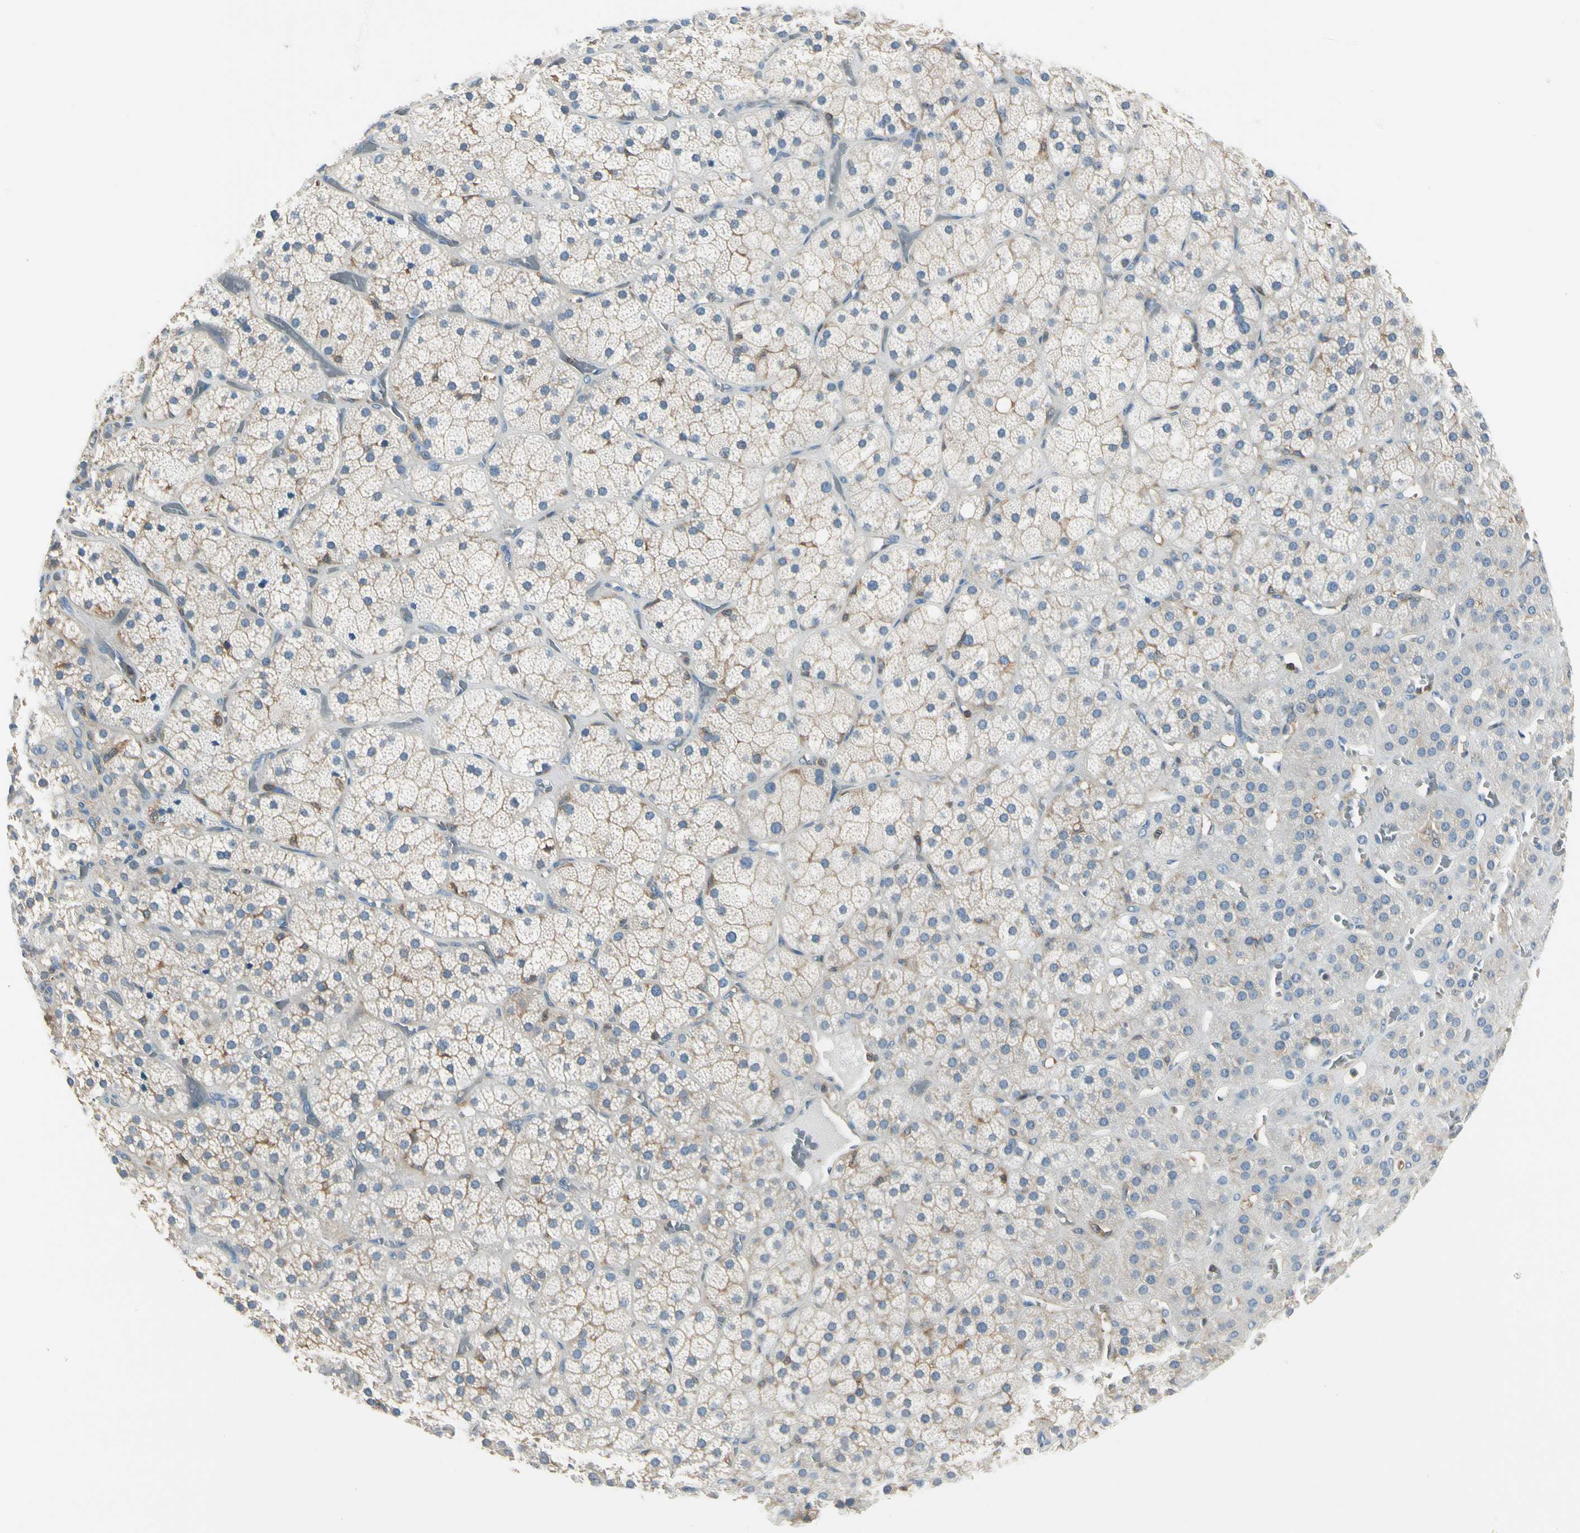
{"staining": {"intensity": "weak", "quantity": "25%-75%", "location": "cytoplasmic/membranous"}, "tissue": "adrenal gland", "cell_type": "Glandular cells", "image_type": "normal", "snomed": [{"axis": "morphology", "description": "Normal tissue, NOS"}, {"axis": "topography", "description": "Adrenal gland"}], "caption": "IHC (DAB) staining of benign human adrenal gland displays weak cytoplasmic/membranous protein expression in about 25%-75% of glandular cells.", "gene": "CAPZA2", "patient": {"sex": "female", "age": 71}}